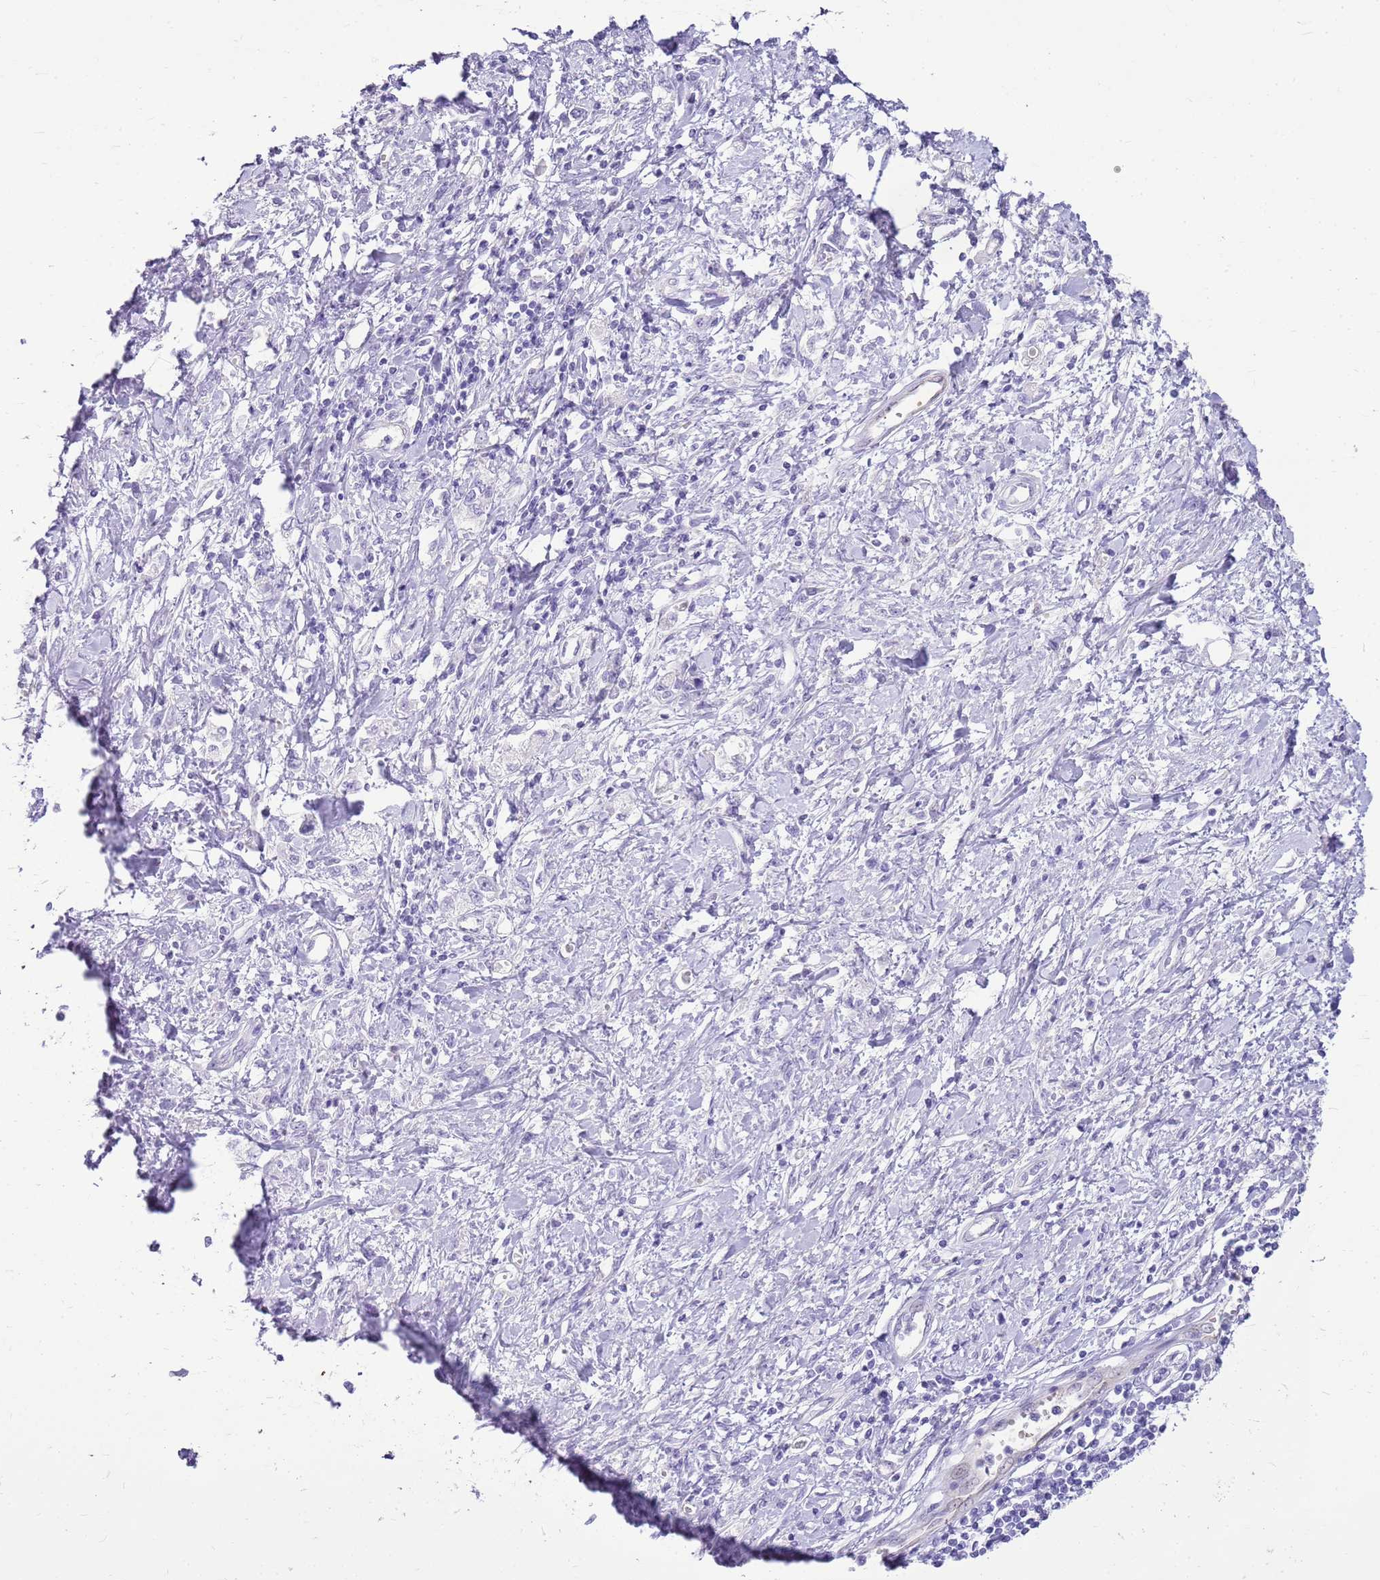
{"staining": {"intensity": "negative", "quantity": "none", "location": "none"}, "tissue": "stomach cancer", "cell_type": "Tumor cells", "image_type": "cancer", "snomed": [{"axis": "morphology", "description": "Adenocarcinoma, NOS"}, {"axis": "topography", "description": "Stomach"}], "caption": "Immunohistochemical staining of human stomach adenocarcinoma displays no significant positivity in tumor cells.", "gene": "SULT1E1", "patient": {"sex": "female", "age": 76}}